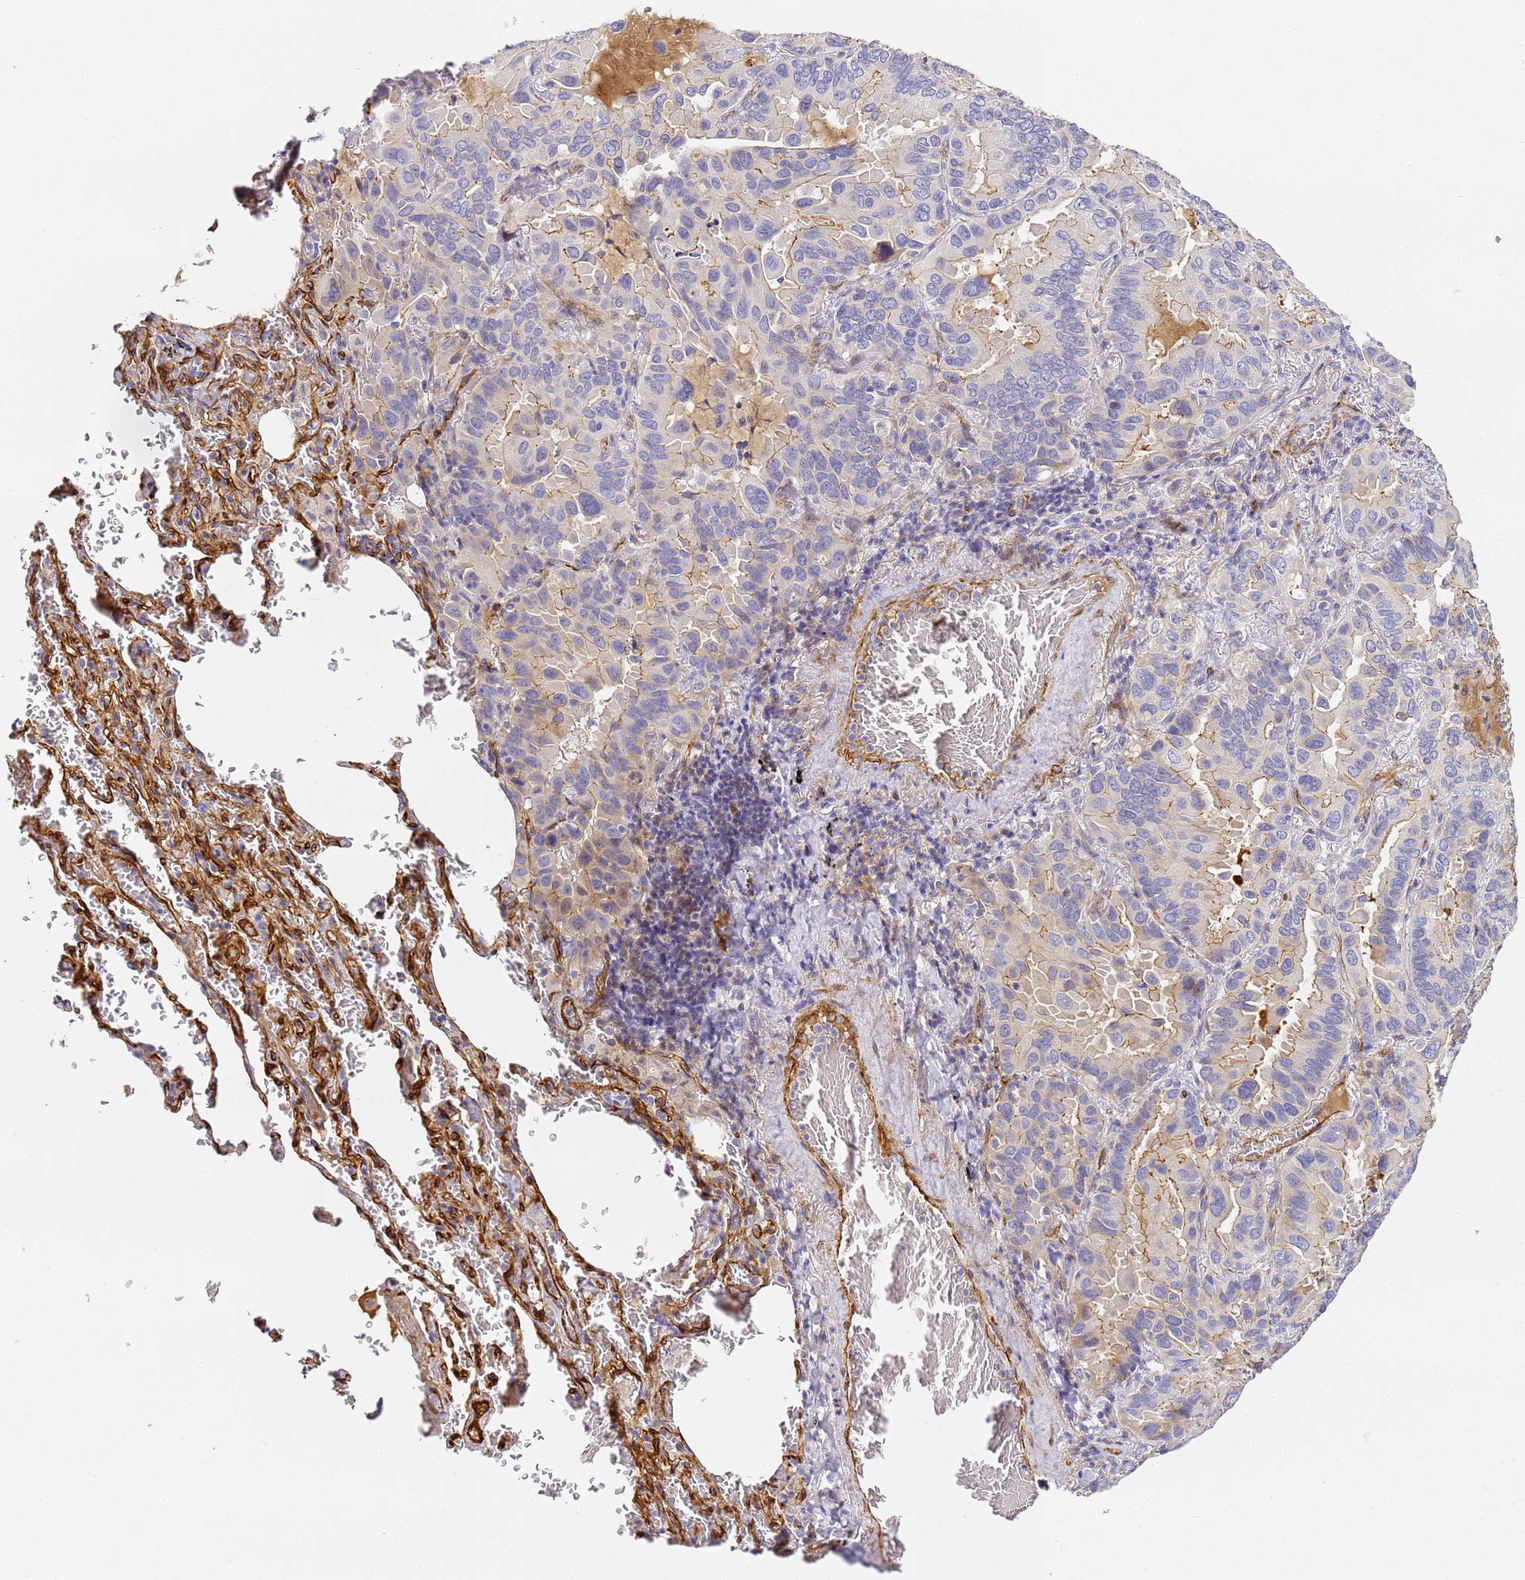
{"staining": {"intensity": "moderate", "quantity": "<25%", "location": "cytoplasmic/membranous"}, "tissue": "lung cancer", "cell_type": "Tumor cells", "image_type": "cancer", "snomed": [{"axis": "morphology", "description": "Adenocarcinoma, NOS"}, {"axis": "topography", "description": "Lung"}], "caption": "Lung cancer stained with a protein marker shows moderate staining in tumor cells.", "gene": "CFH", "patient": {"sex": "male", "age": 64}}